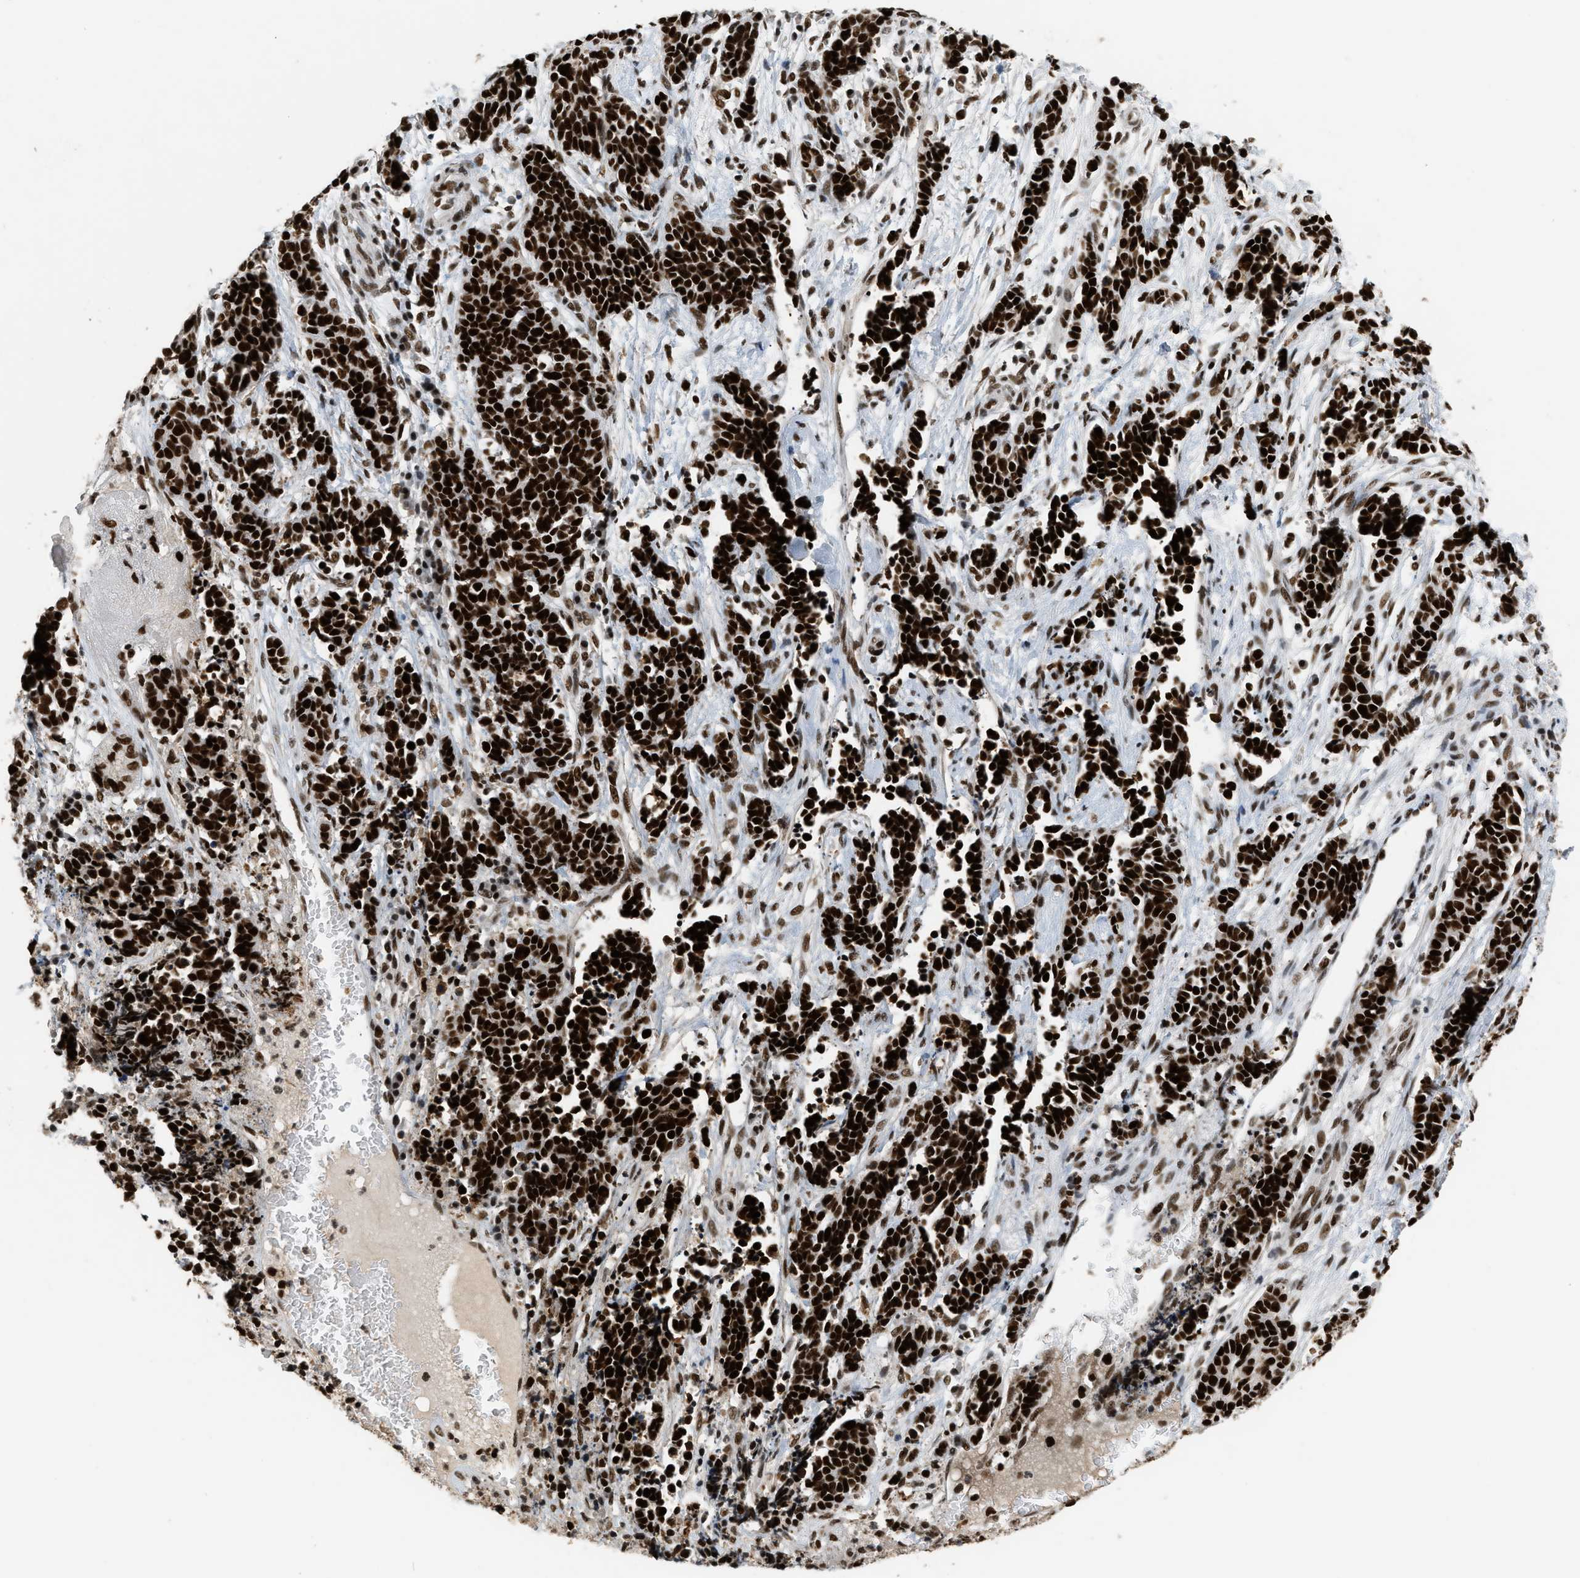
{"staining": {"intensity": "strong", "quantity": ">75%", "location": "nuclear"}, "tissue": "cervical cancer", "cell_type": "Tumor cells", "image_type": "cancer", "snomed": [{"axis": "morphology", "description": "Squamous cell carcinoma, NOS"}, {"axis": "topography", "description": "Cervix"}], "caption": "This photomicrograph exhibits immunohistochemistry staining of human squamous cell carcinoma (cervical), with high strong nuclear staining in approximately >75% of tumor cells.", "gene": "SMARCB1", "patient": {"sex": "female", "age": 35}}